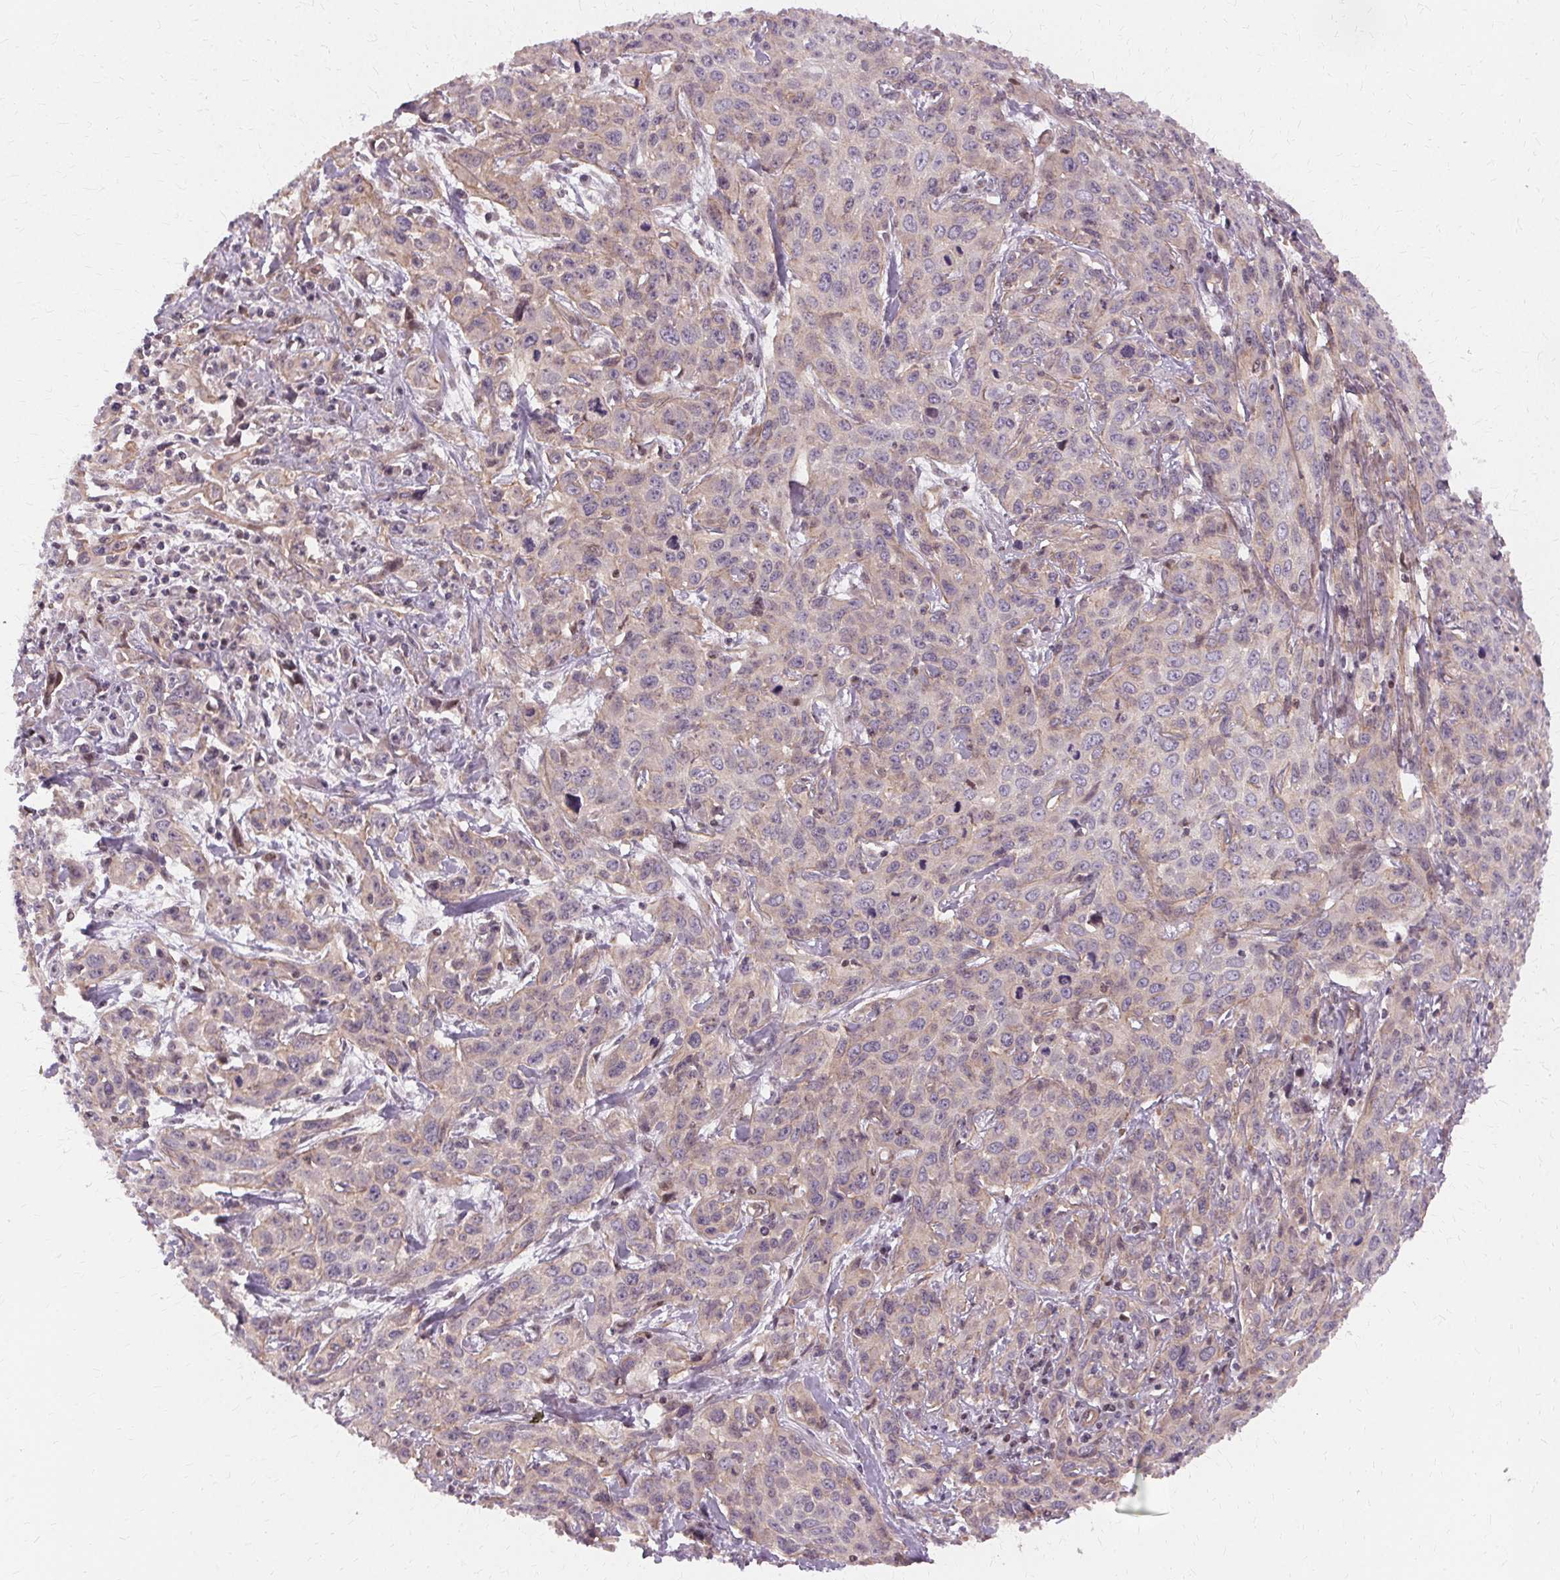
{"staining": {"intensity": "weak", "quantity": "<25%", "location": "cytoplasmic/membranous"}, "tissue": "cervical cancer", "cell_type": "Tumor cells", "image_type": "cancer", "snomed": [{"axis": "morphology", "description": "Squamous cell carcinoma, NOS"}, {"axis": "topography", "description": "Cervix"}], "caption": "The micrograph shows no significant staining in tumor cells of cervical squamous cell carcinoma.", "gene": "USP8", "patient": {"sex": "female", "age": 38}}